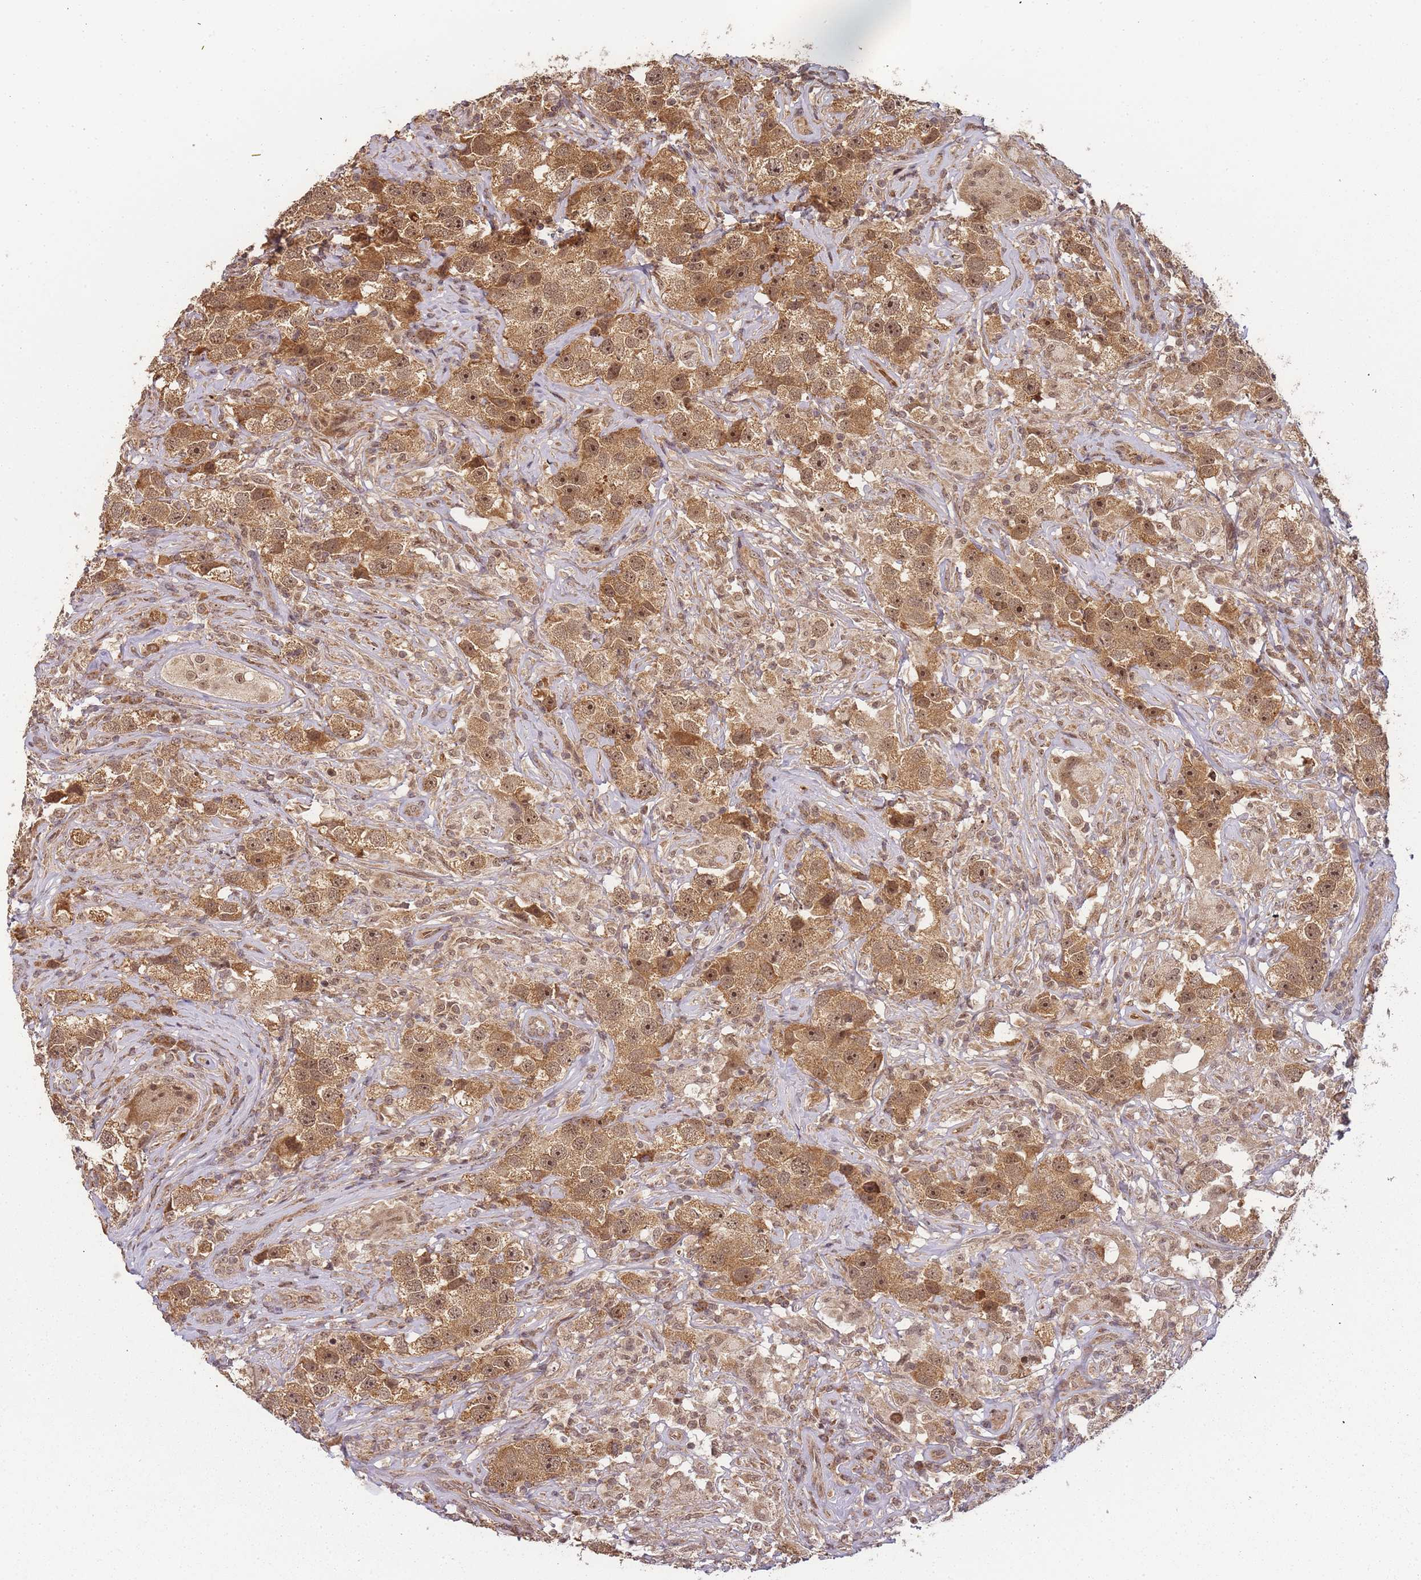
{"staining": {"intensity": "moderate", "quantity": ">75%", "location": "cytoplasmic/membranous,nuclear"}, "tissue": "testis cancer", "cell_type": "Tumor cells", "image_type": "cancer", "snomed": [{"axis": "morphology", "description": "Seminoma, NOS"}, {"axis": "topography", "description": "Testis"}], "caption": "Immunohistochemistry staining of testis cancer (seminoma), which reveals medium levels of moderate cytoplasmic/membranous and nuclear staining in approximately >75% of tumor cells indicating moderate cytoplasmic/membranous and nuclear protein positivity. The staining was performed using DAB (3,3'-diaminobenzidine) (brown) for protein detection and nuclei were counterstained in hematoxylin (blue).", "gene": "ZNF497", "patient": {"sex": "male", "age": 49}}